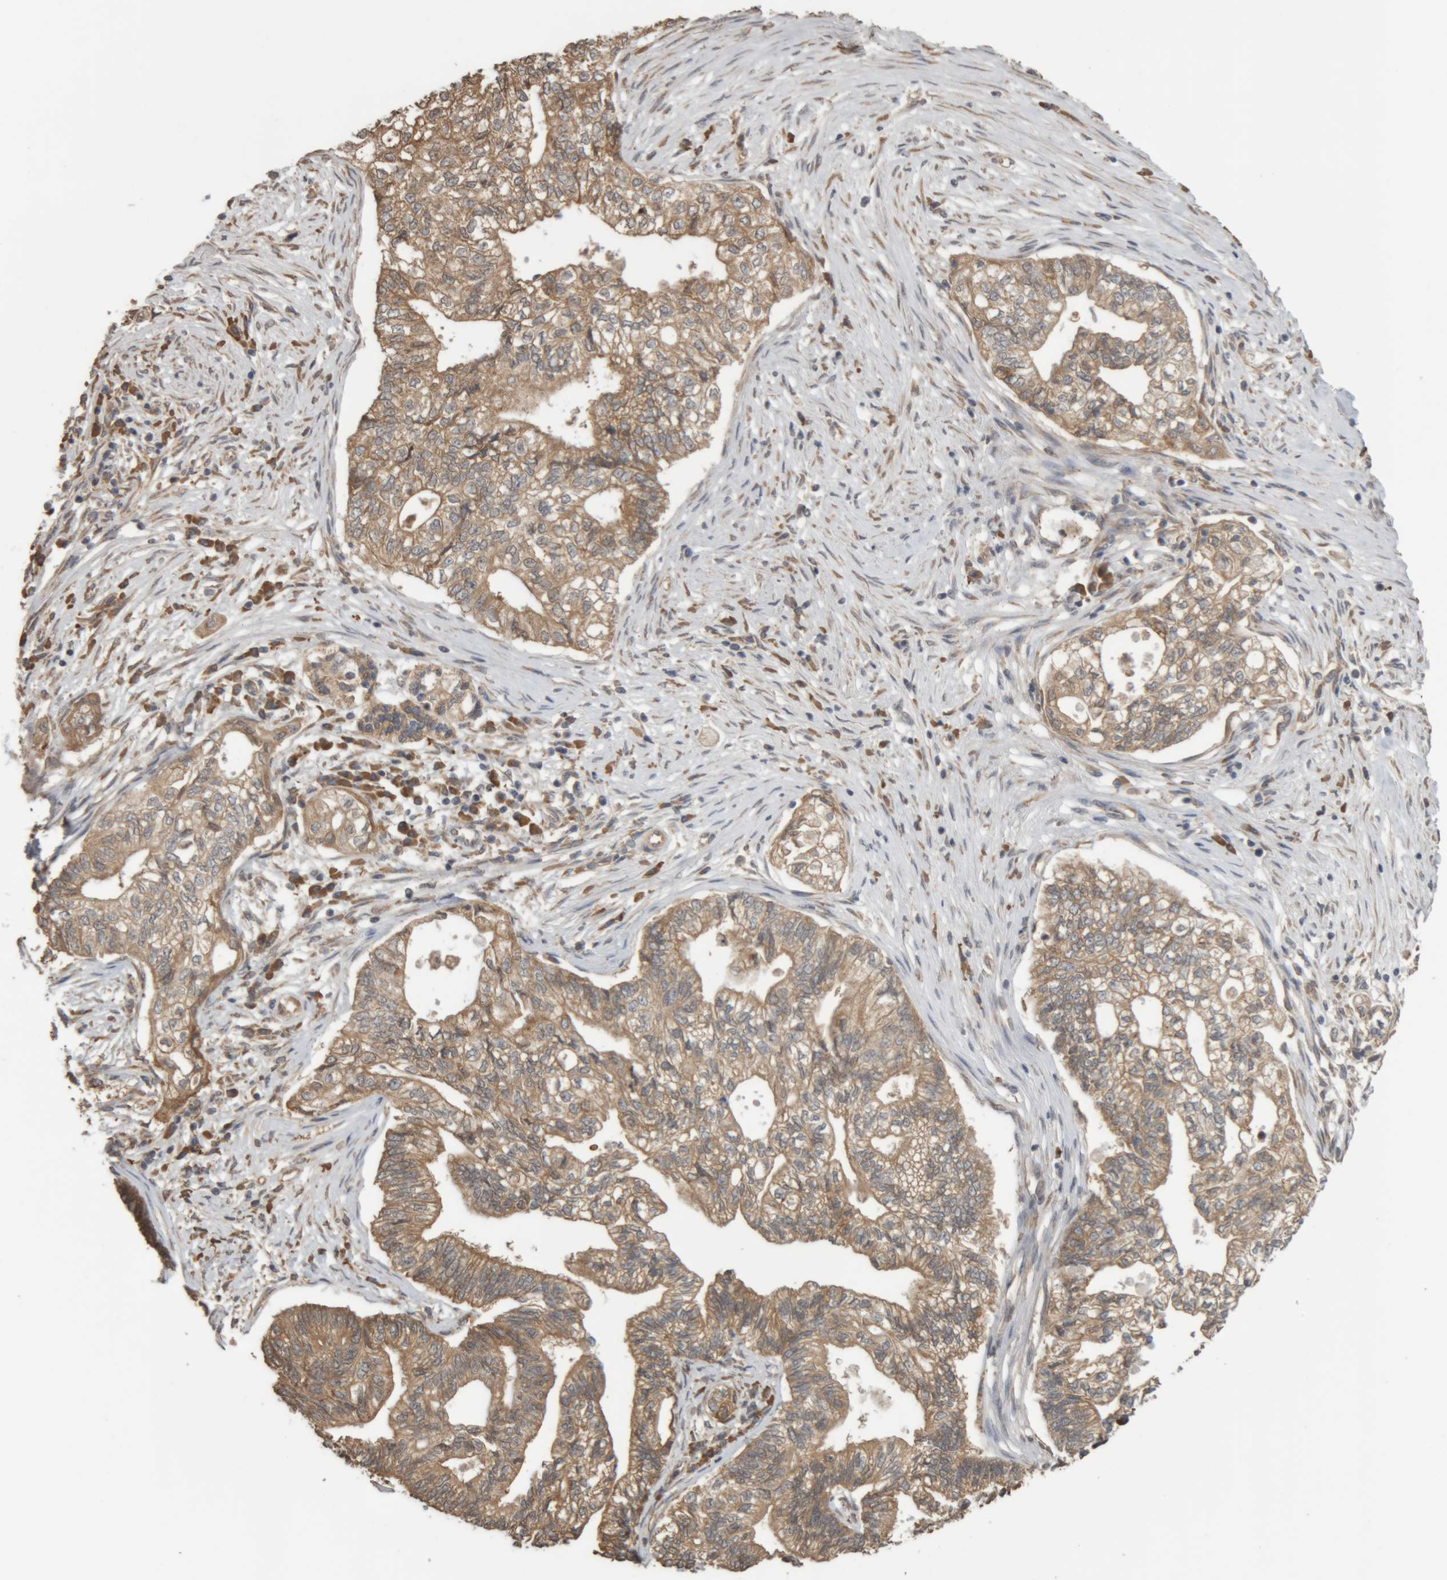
{"staining": {"intensity": "moderate", "quantity": ">75%", "location": "cytoplasmic/membranous"}, "tissue": "pancreatic cancer", "cell_type": "Tumor cells", "image_type": "cancer", "snomed": [{"axis": "morphology", "description": "Adenocarcinoma, NOS"}, {"axis": "topography", "description": "Pancreas"}], "caption": "Adenocarcinoma (pancreatic) stained with DAB immunohistochemistry (IHC) demonstrates medium levels of moderate cytoplasmic/membranous staining in about >75% of tumor cells.", "gene": "TMED7", "patient": {"sex": "male", "age": 72}}